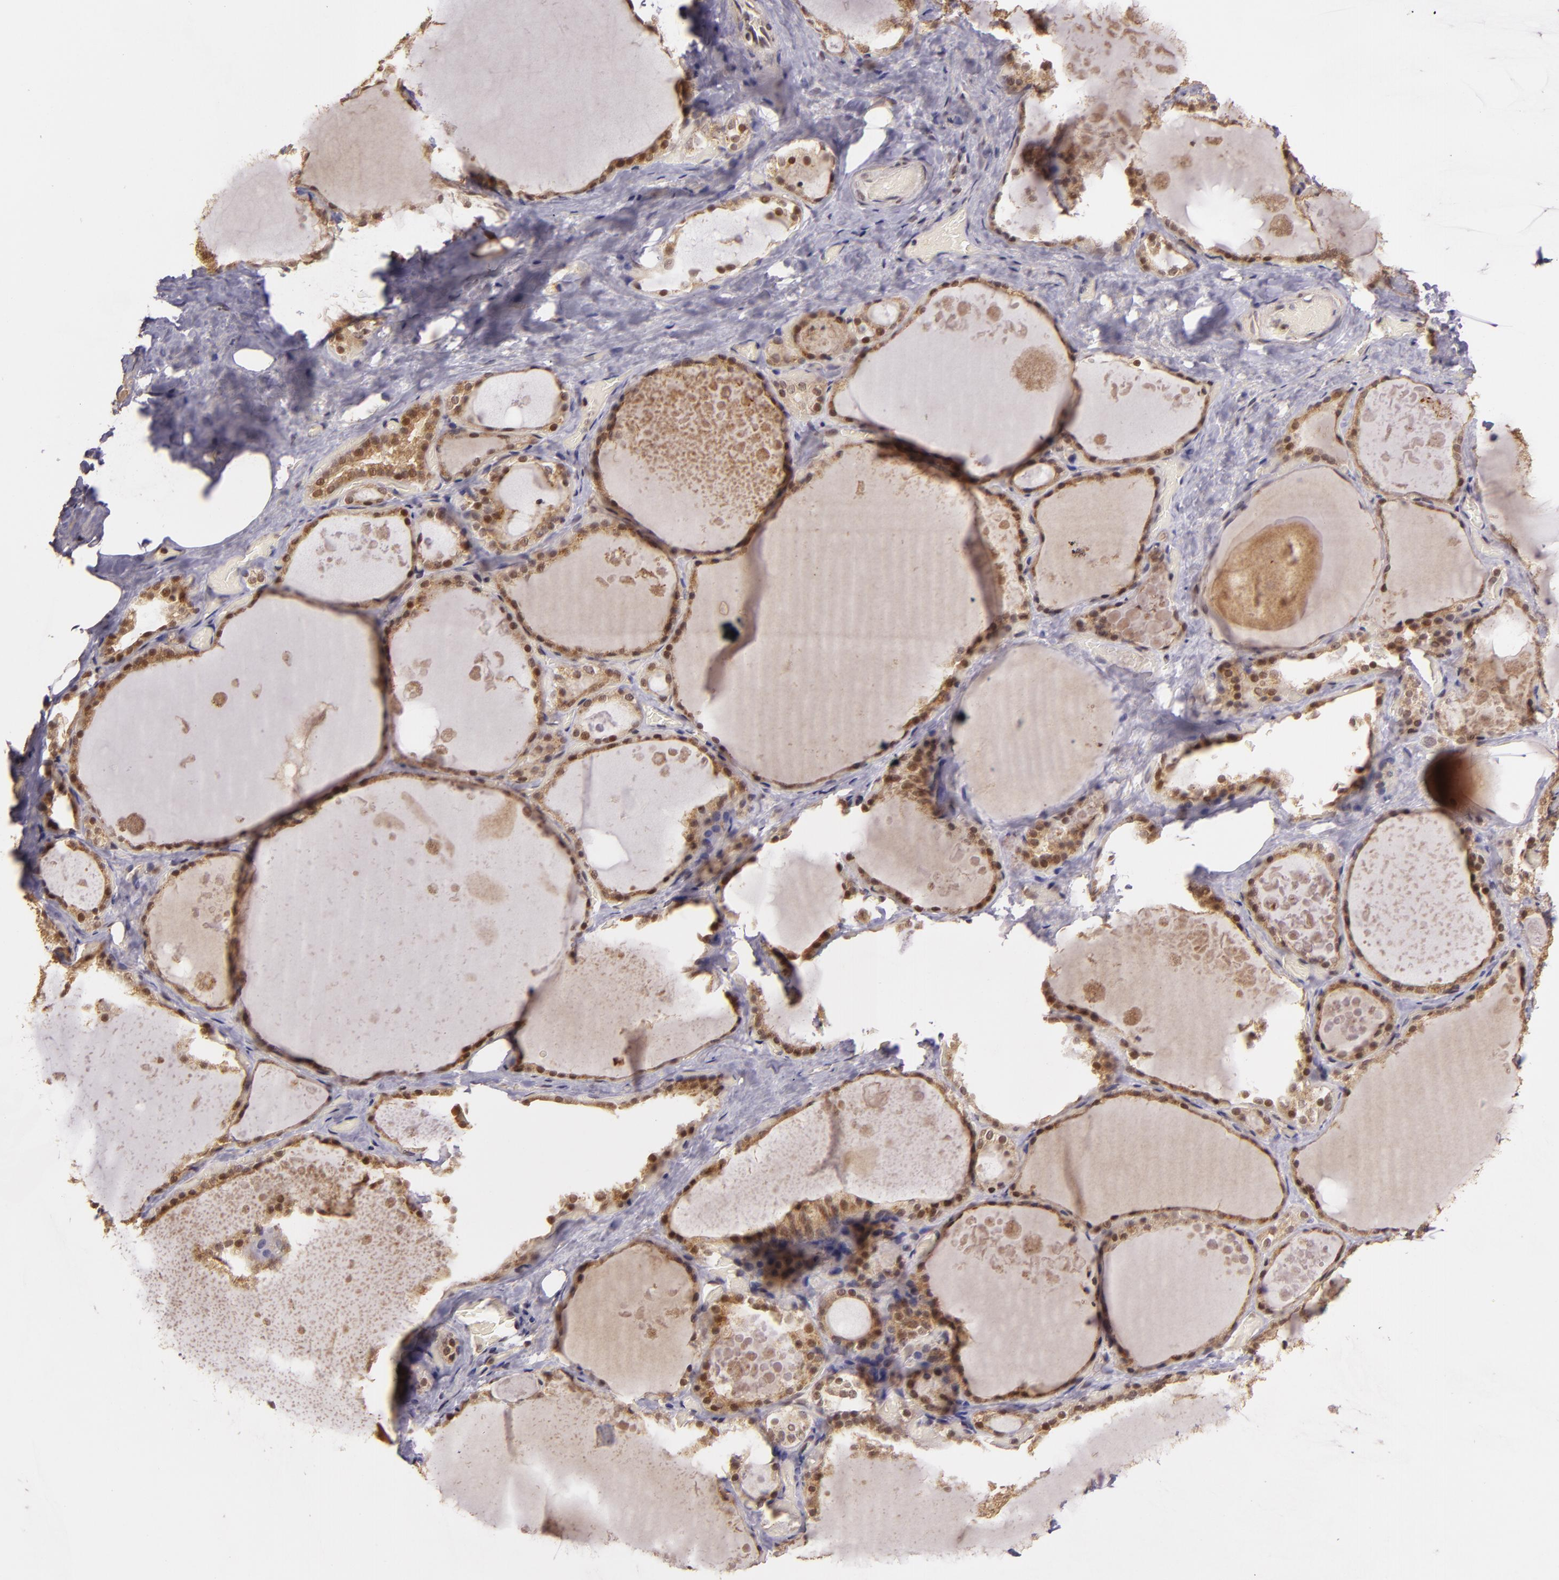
{"staining": {"intensity": "moderate", "quantity": ">75%", "location": "cytoplasmic/membranous,nuclear"}, "tissue": "thyroid gland", "cell_type": "Glandular cells", "image_type": "normal", "snomed": [{"axis": "morphology", "description": "Normal tissue, NOS"}, {"axis": "topography", "description": "Thyroid gland"}], "caption": "A histopathology image of thyroid gland stained for a protein displays moderate cytoplasmic/membranous,nuclear brown staining in glandular cells. (DAB IHC with brightfield microscopy, high magnification).", "gene": "TXNRD2", "patient": {"sex": "male", "age": 61}}